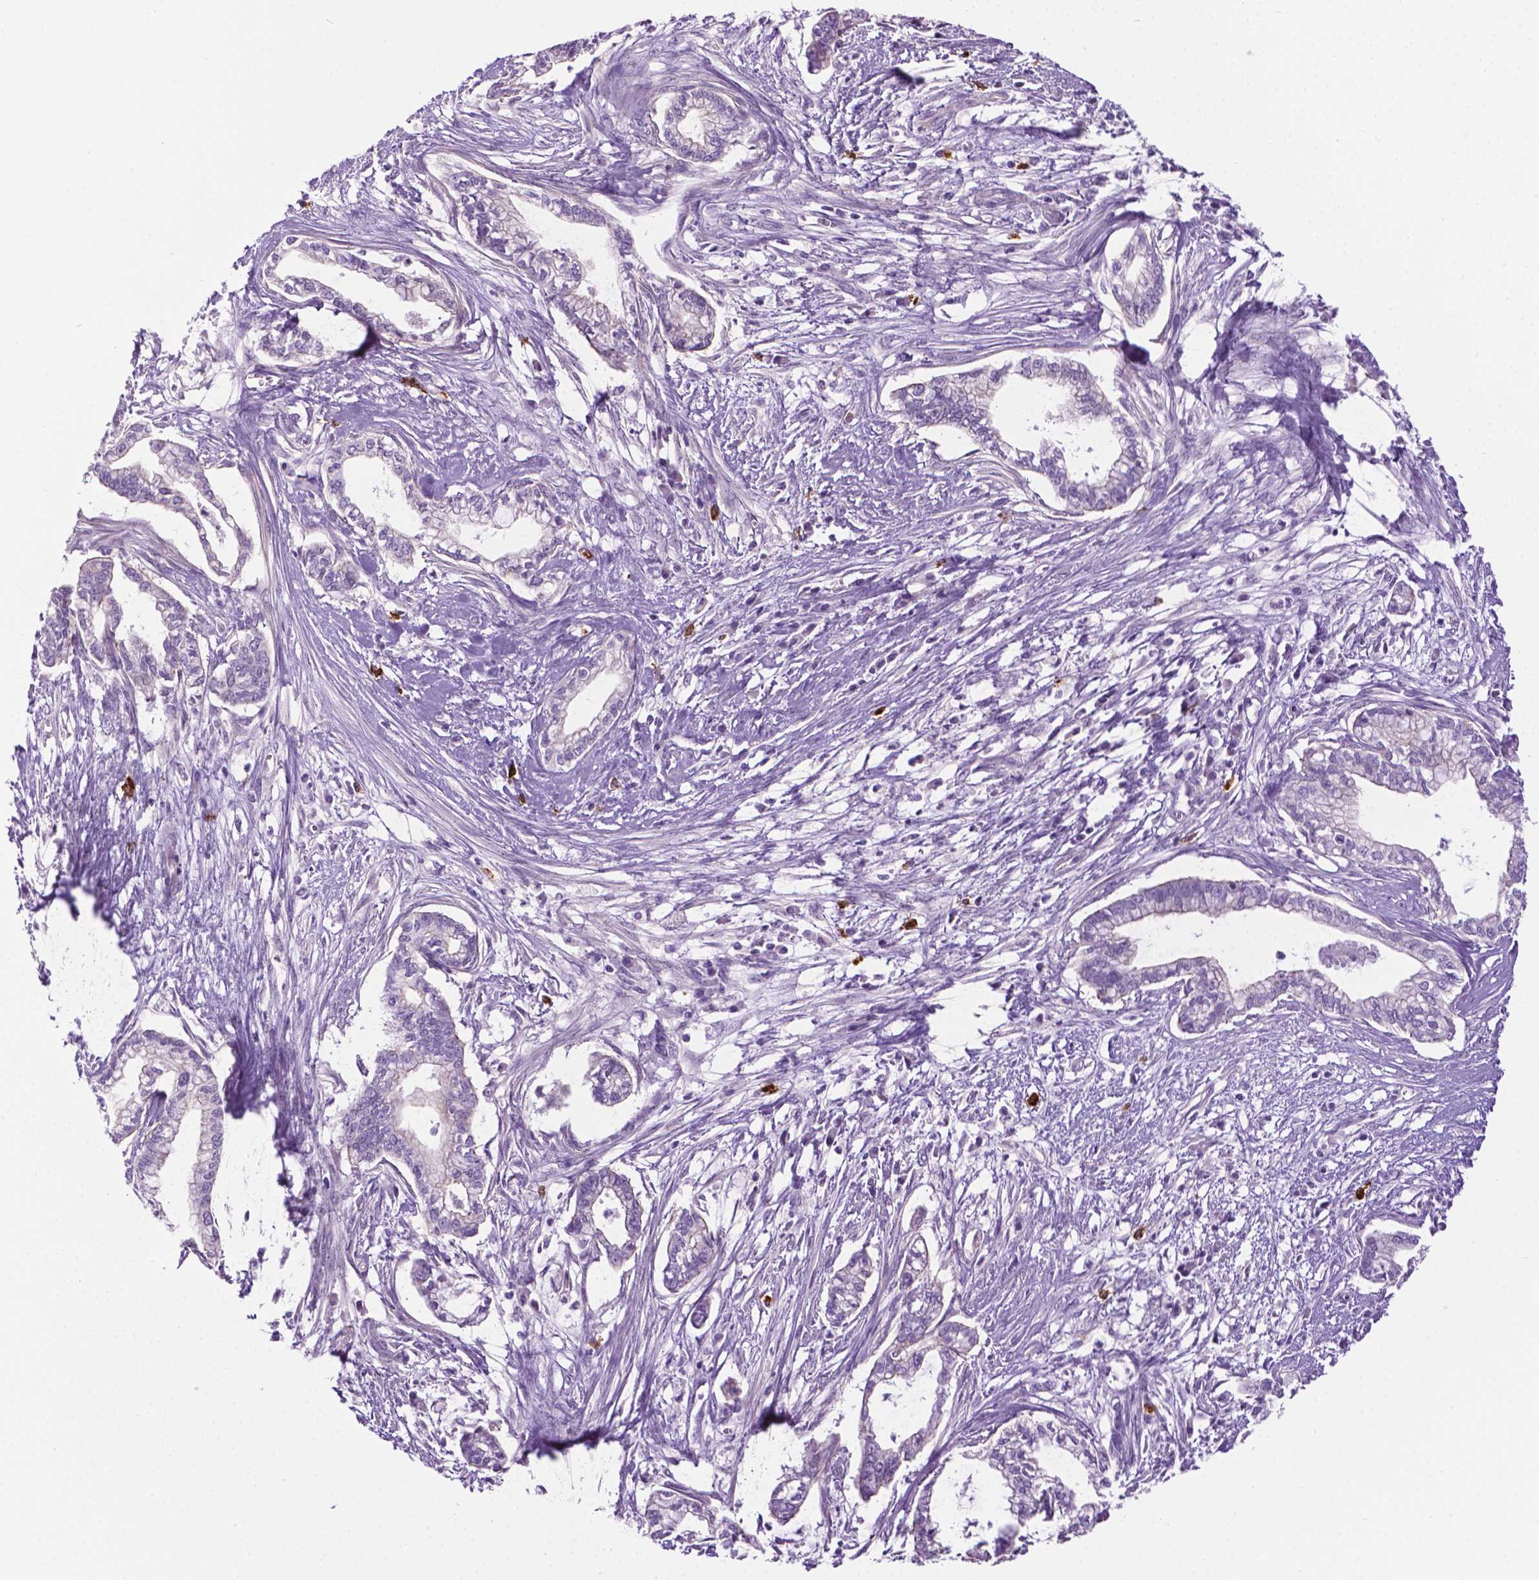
{"staining": {"intensity": "negative", "quantity": "none", "location": "none"}, "tissue": "cervical cancer", "cell_type": "Tumor cells", "image_type": "cancer", "snomed": [{"axis": "morphology", "description": "Adenocarcinoma, NOS"}, {"axis": "topography", "description": "Cervix"}], "caption": "Immunohistochemical staining of adenocarcinoma (cervical) shows no significant positivity in tumor cells.", "gene": "SPECC1L", "patient": {"sex": "female", "age": 62}}